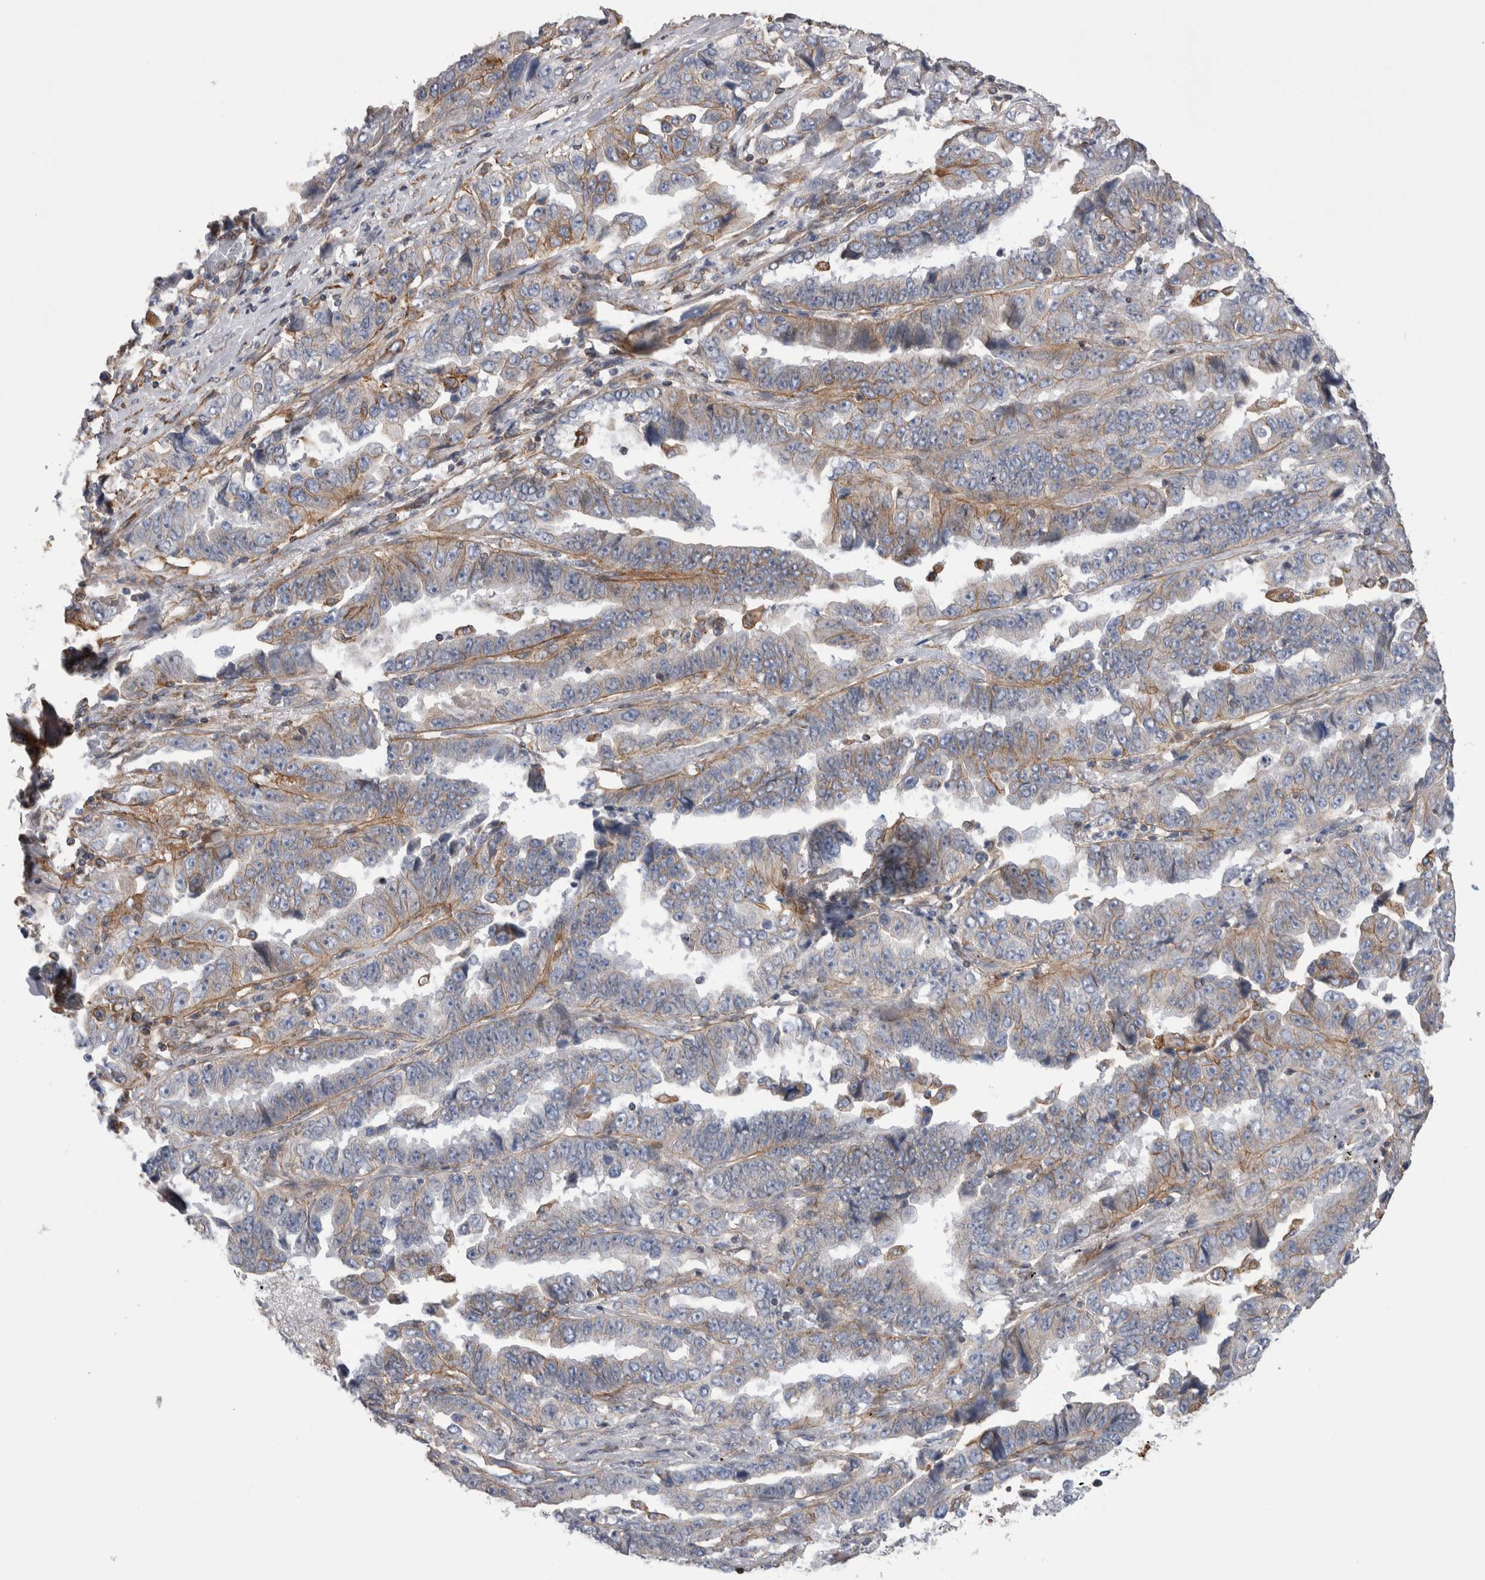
{"staining": {"intensity": "moderate", "quantity": "25%-75%", "location": "cytoplasmic/membranous"}, "tissue": "lung cancer", "cell_type": "Tumor cells", "image_type": "cancer", "snomed": [{"axis": "morphology", "description": "Adenocarcinoma, NOS"}, {"axis": "topography", "description": "Lung"}], "caption": "Adenocarcinoma (lung) tissue demonstrates moderate cytoplasmic/membranous staining in approximately 25%-75% of tumor cells", "gene": "KIF12", "patient": {"sex": "female", "age": 51}}